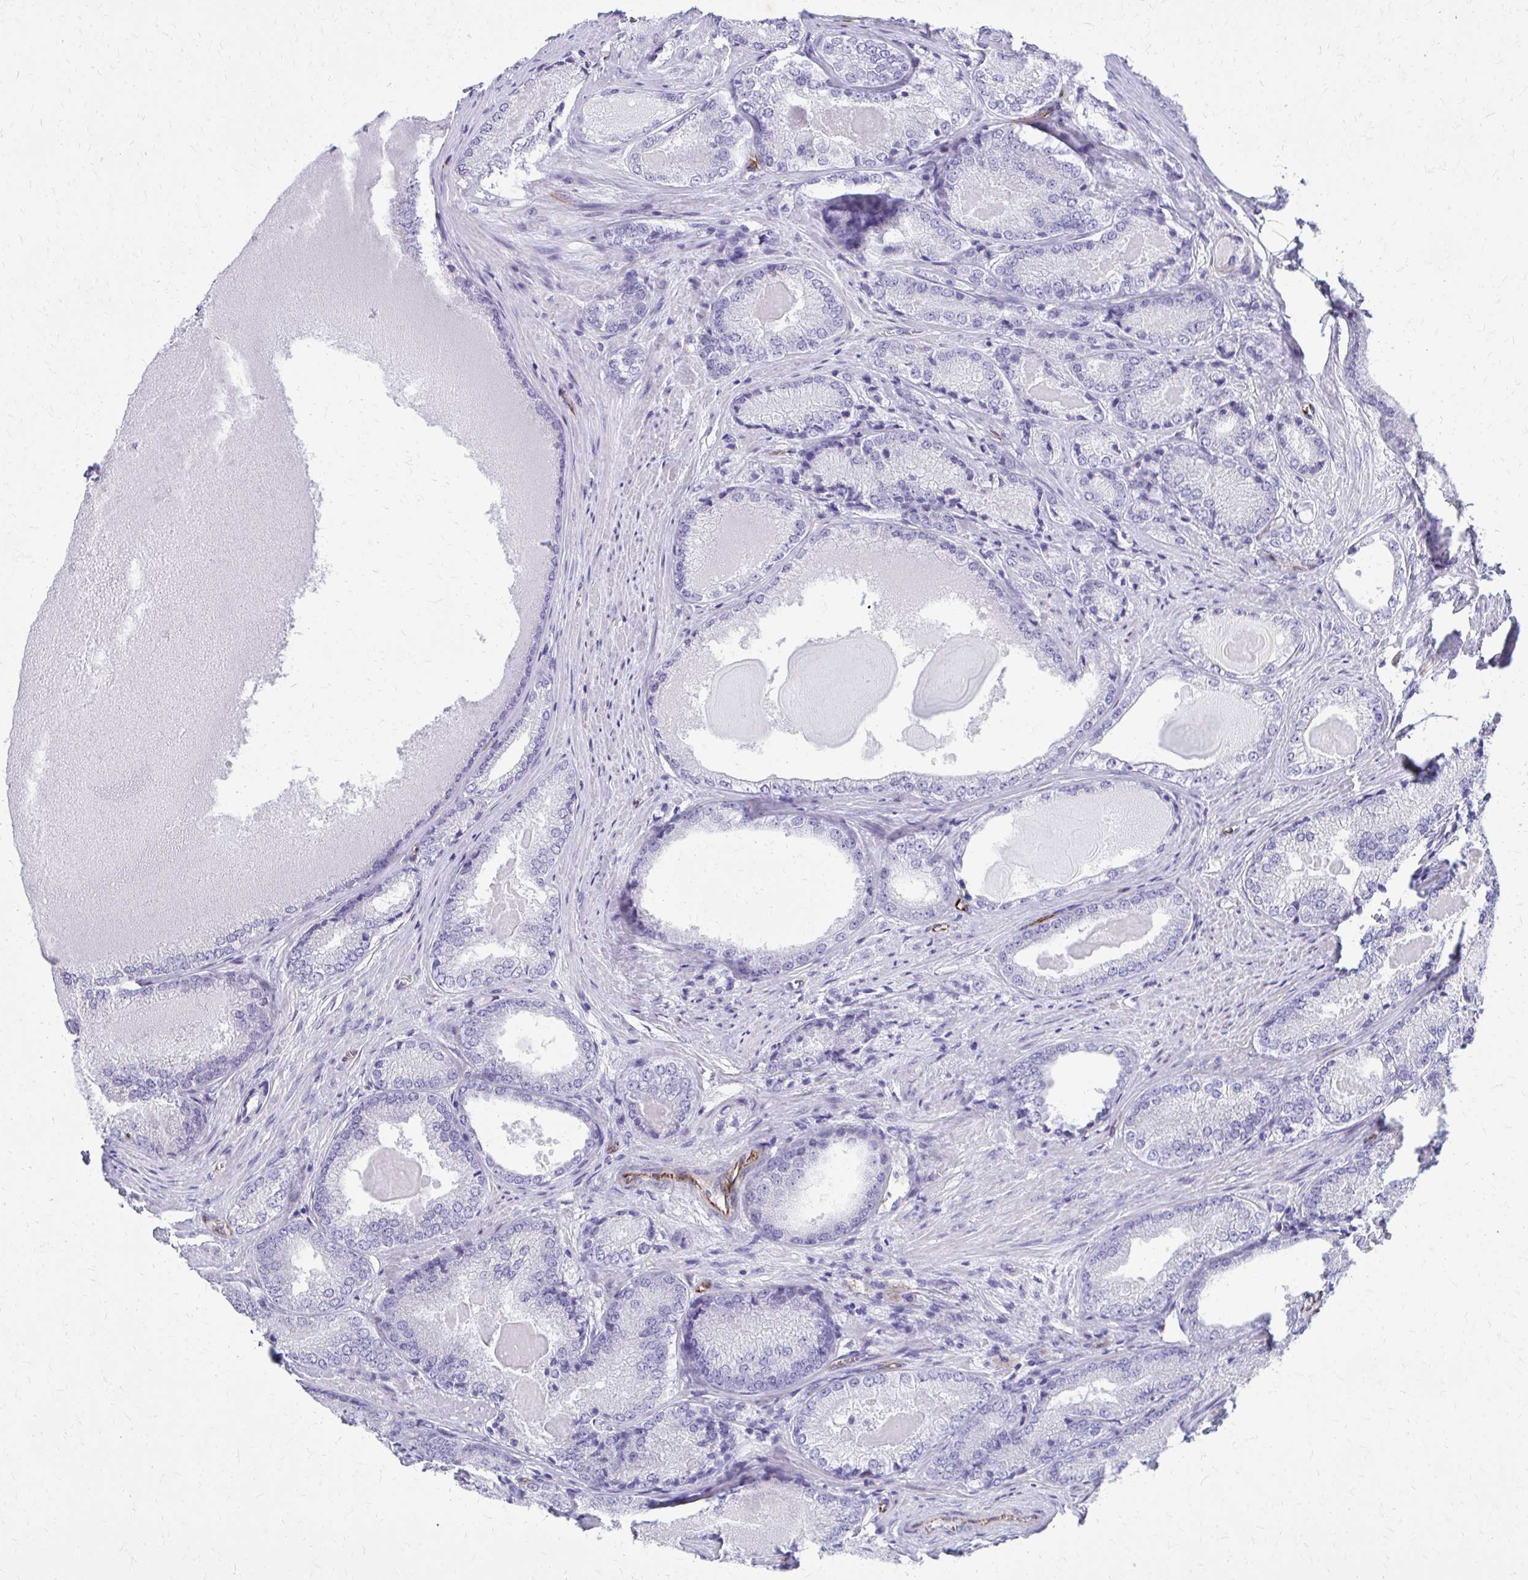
{"staining": {"intensity": "negative", "quantity": "none", "location": "none"}, "tissue": "prostate cancer", "cell_type": "Tumor cells", "image_type": "cancer", "snomed": [{"axis": "morphology", "description": "Adenocarcinoma, NOS"}, {"axis": "morphology", "description": "Adenocarcinoma, Low grade"}, {"axis": "topography", "description": "Prostate"}], "caption": "Immunohistochemistry micrograph of neoplastic tissue: prostate adenocarcinoma stained with DAB (3,3'-diaminobenzidine) demonstrates no significant protein expression in tumor cells.", "gene": "TRIM6", "patient": {"sex": "male", "age": 68}}